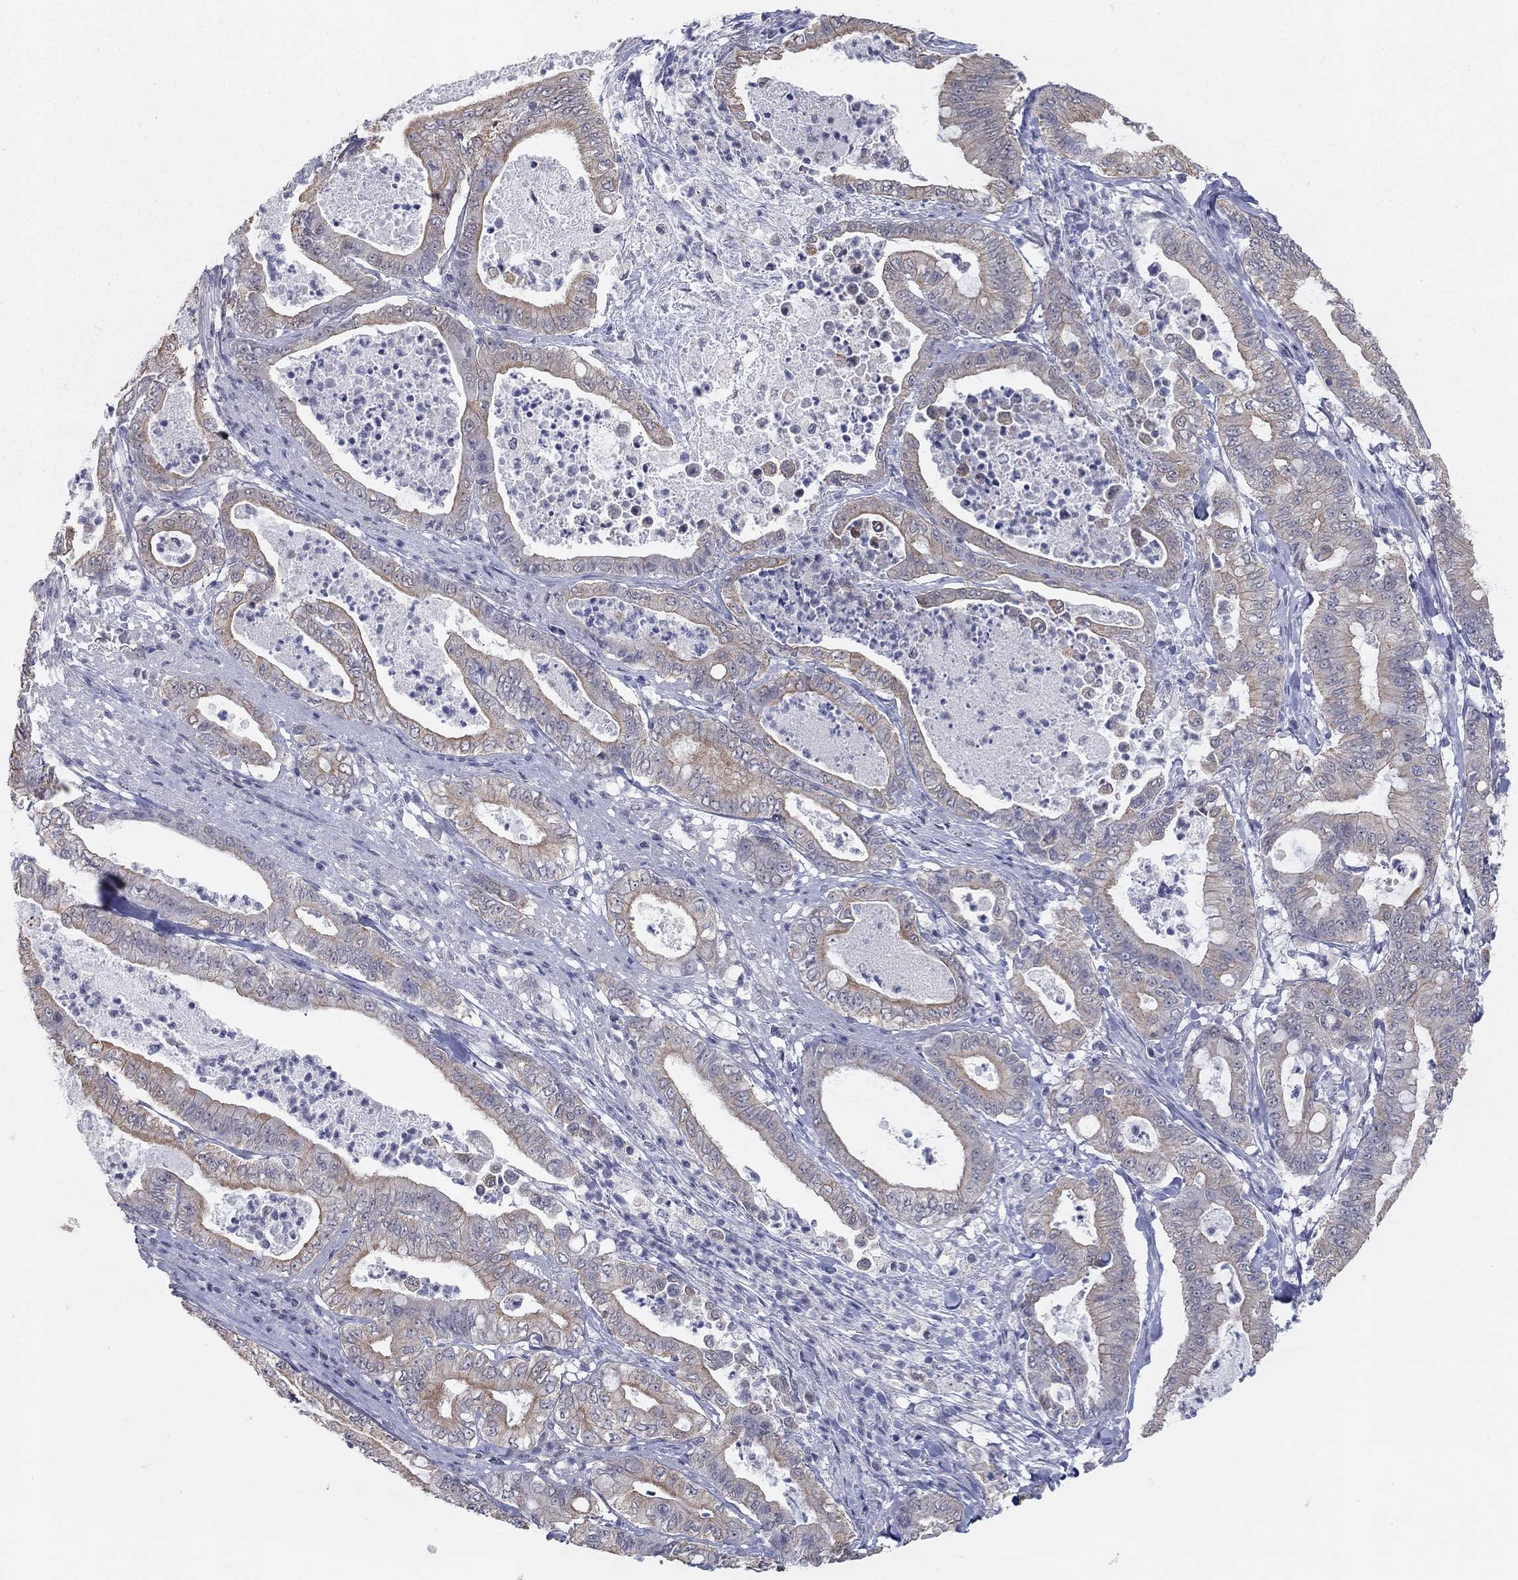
{"staining": {"intensity": "weak", "quantity": "25%-75%", "location": "cytoplasmic/membranous"}, "tissue": "pancreatic cancer", "cell_type": "Tumor cells", "image_type": "cancer", "snomed": [{"axis": "morphology", "description": "Adenocarcinoma, NOS"}, {"axis": "topography", "description": "Pancreas"}], "caption": "Weak cytoplasmic/membranous staining for a protein is present in about 25%-75% of tumor cells of pancreatic cancer (adenocarcinoma) using IHC.", "gene": "SLC22A2", "patient": {"sex": "male", "age": 71}}